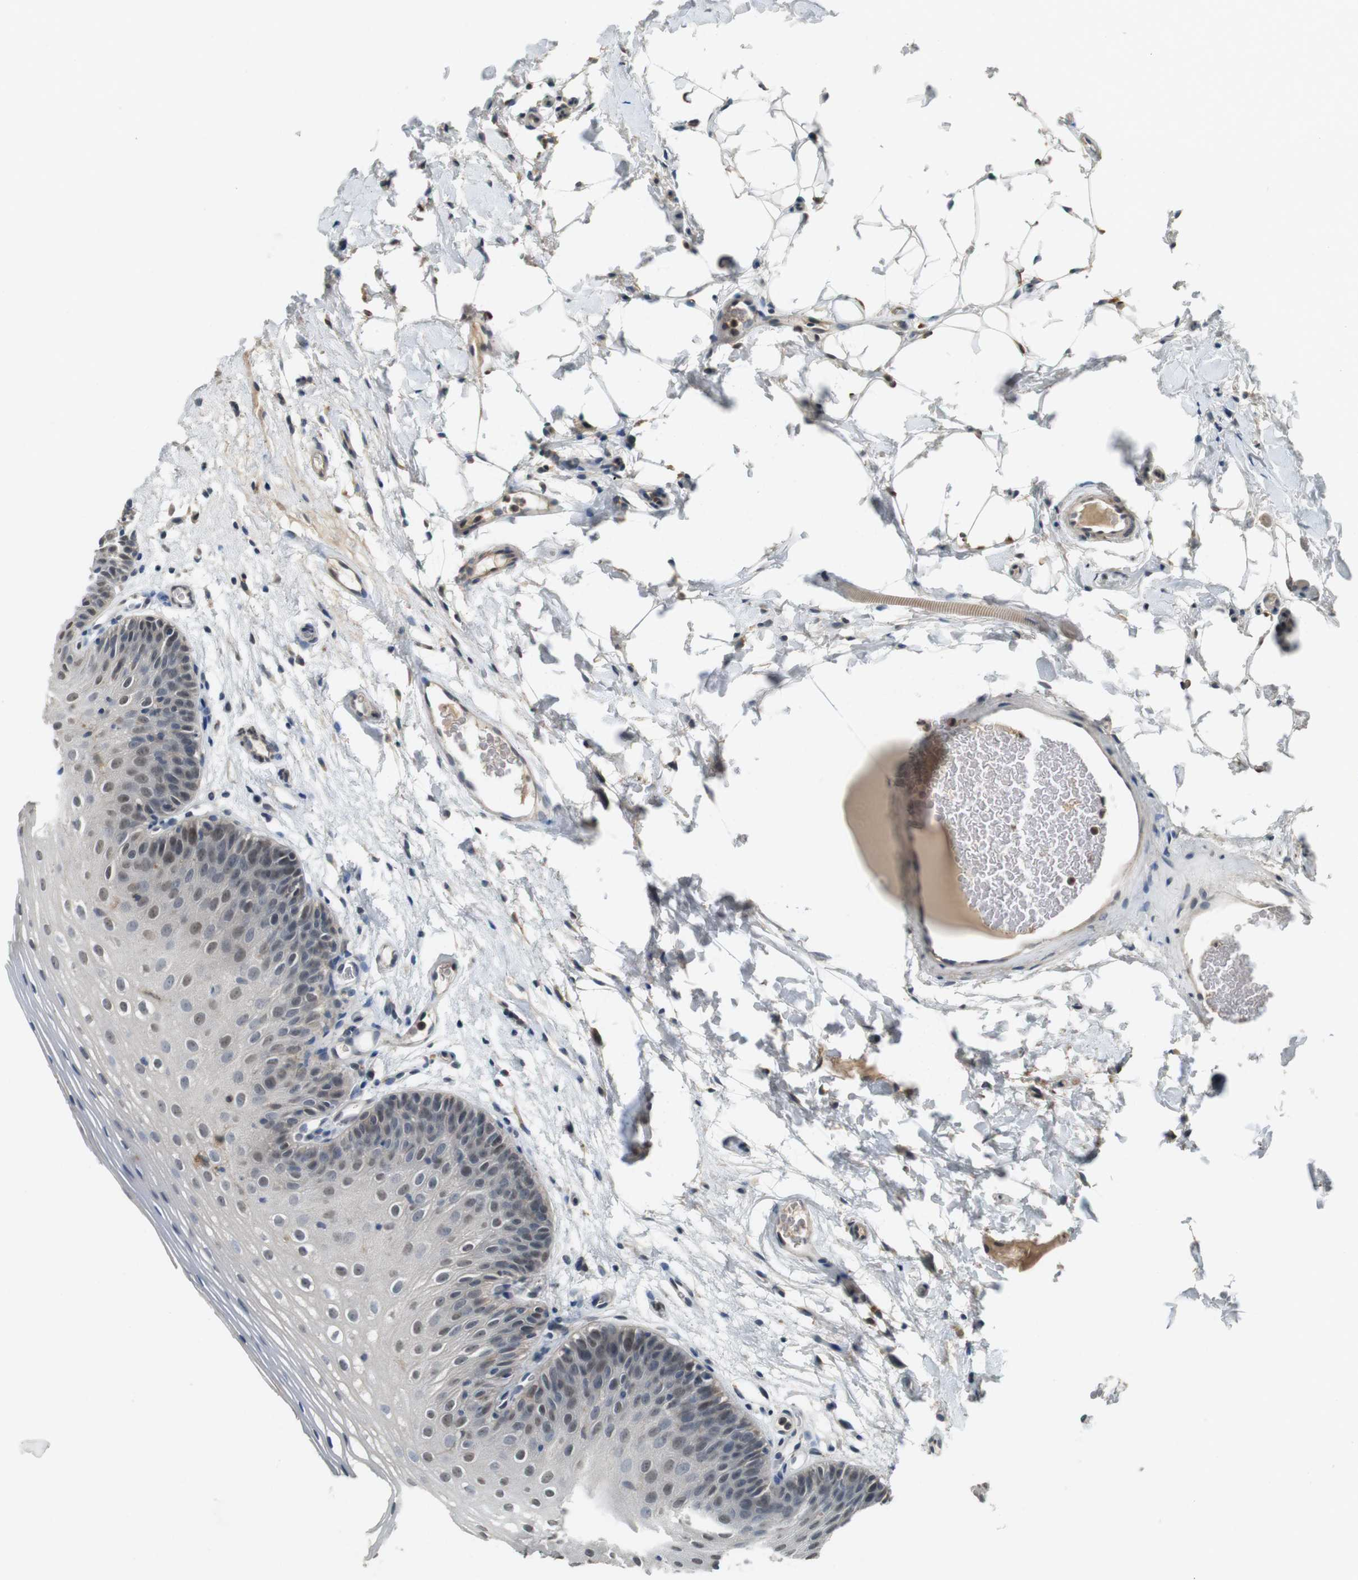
{"staining": {"intensity": "weak", "quantity": "25%-75%", "location": "nuclear"}, "tissue": "oral mucosa", "cell_type": "Squamous epithelial cells", "image_type": "normal", "snomed": [{"axis": "morphology", "description": "Normal tissue, NOS"}, {"axis": "morphology", "description": "Squamous cell carcinoma, NOS"}, {"axis": "topography", "description": "Skeletal muscle"}, {"axis": "topography", "description": "Oral tissue"}], "caption": "High-power microscopy captured an immunohistochemistry image of unremarkable oral mucosa, revealing weak nuclear expression in approximately 25%-75% of squamous epithelial cells. (IHC, brightfield microscopy, high magnification).", "gene": "CDK14", "patient": {"sex": "male", "age": 71}}